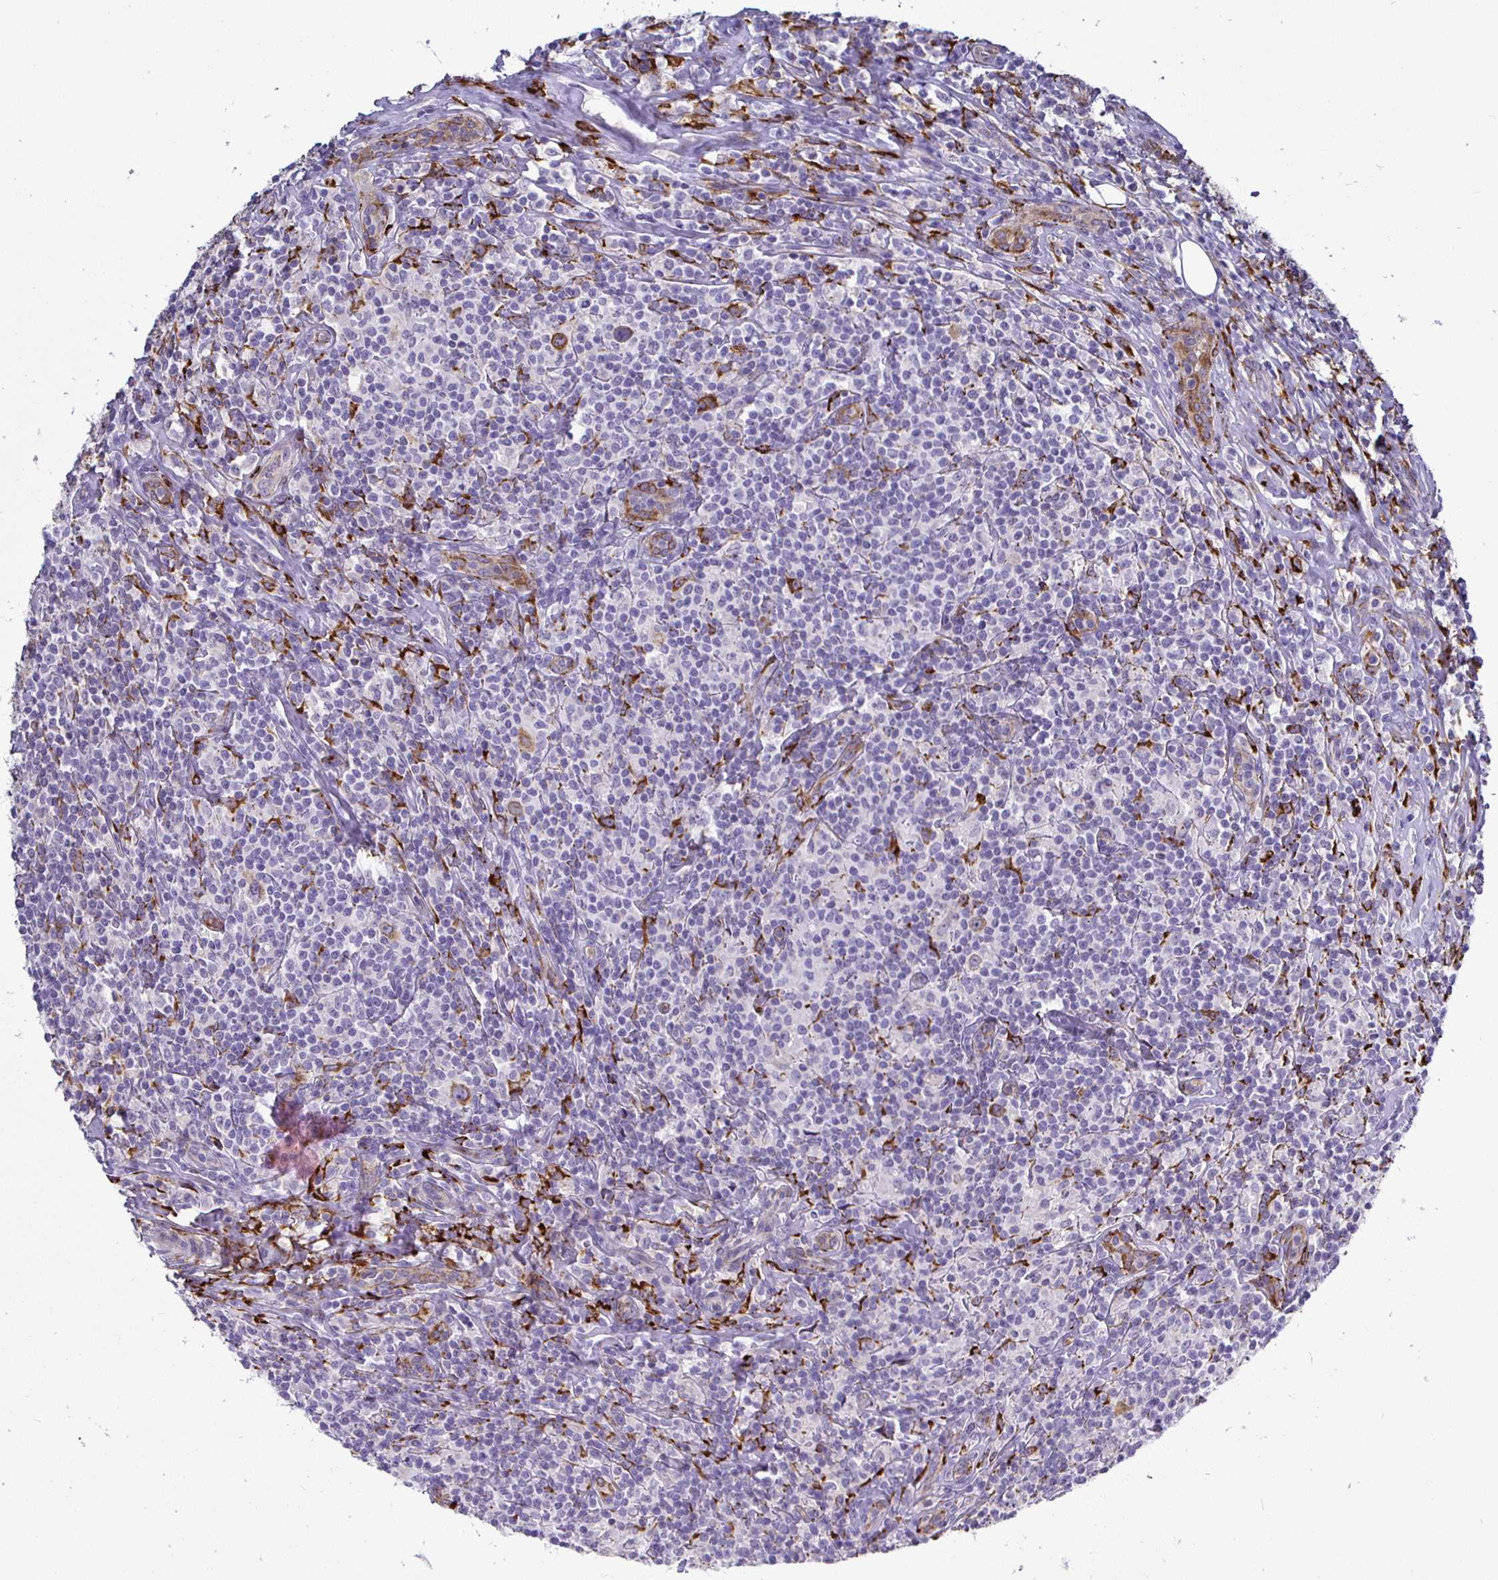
{"staining": {"intensity": "moderate", "quantity": "25%-75%", "location": "cytoplasmic/membranous"}, "tissue": "lymphoma", "cell_type": "Tumor cells", "image_type": "cancer", "snomed": [{"axis": "morphology", "description": "Hodgkin's disease, NOS"}, {"axis": "morphology", "description": "Hodgkin's lymphoma, nodular sclerosis"}, {"axis": "topography", "description": "Lymph node"}], "caption": "Immunohistochemistry (DAB) staining of Hodgkin's lymphoma, nodular sclerosis exhibits moderate cytoplasmic/membranous protein staining in about 25%-75% of tumor cells. (Brightfield microscopy of DAB IHC at high magnification).", "gene": "P4HA2", "patient": {"sex": "female", "age": 10}}